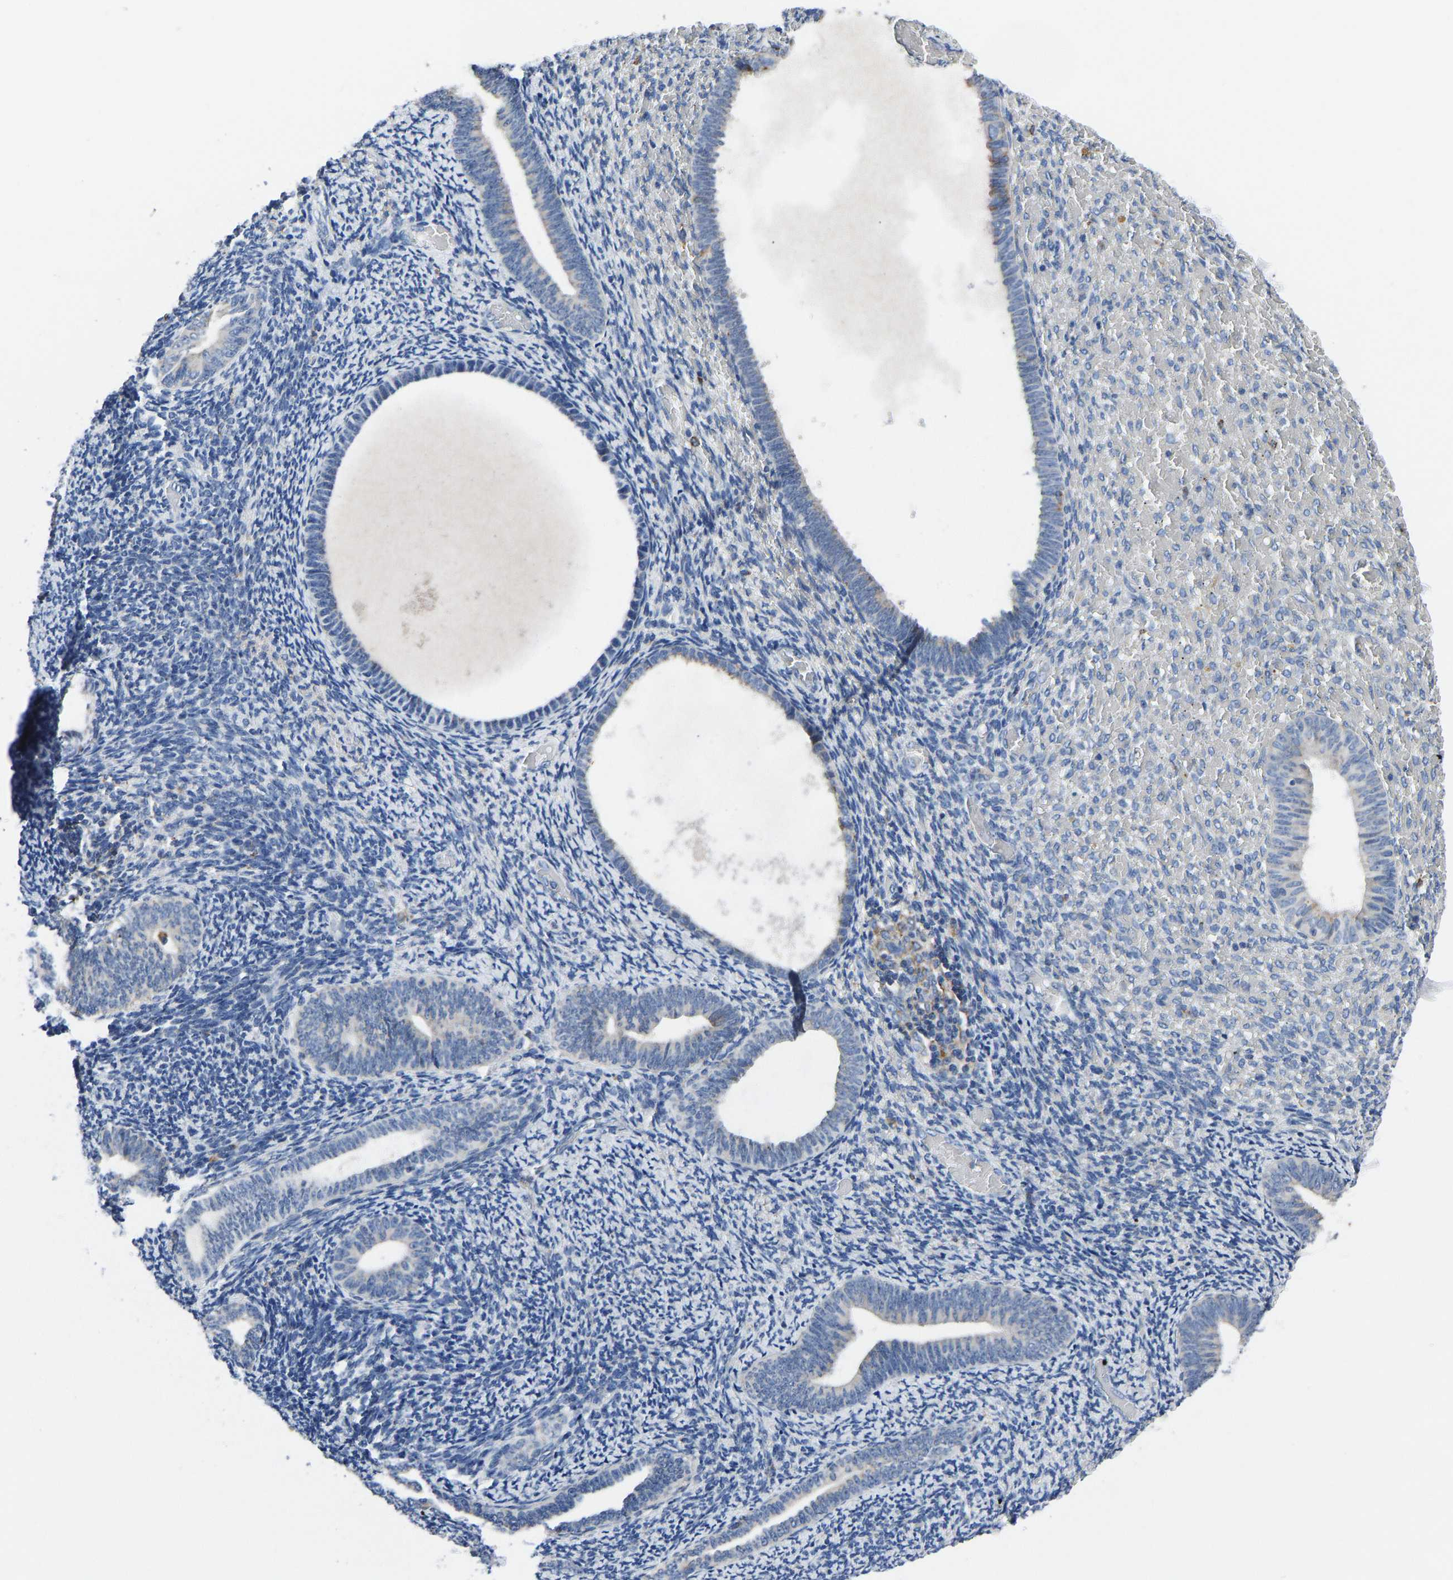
{"staining": {"intensity": "negative", "quantity": "none", "location": "none"}, "tissue": "endometrium", "cell_type": "Cells in endometrial stroma", "image_type": "normal", "snomed": [{"axis": "morphology", "description": "Normal tissue, NOS"}, {"axis": "topography", "description": "Endometrium"}], "caption": "Protein analysis of normal endometrium exhibits no significant positivity in cells in endometrial stroma.", "gene": "ATP6V1E1", "patient": {"sex": "female", "age": 66}}